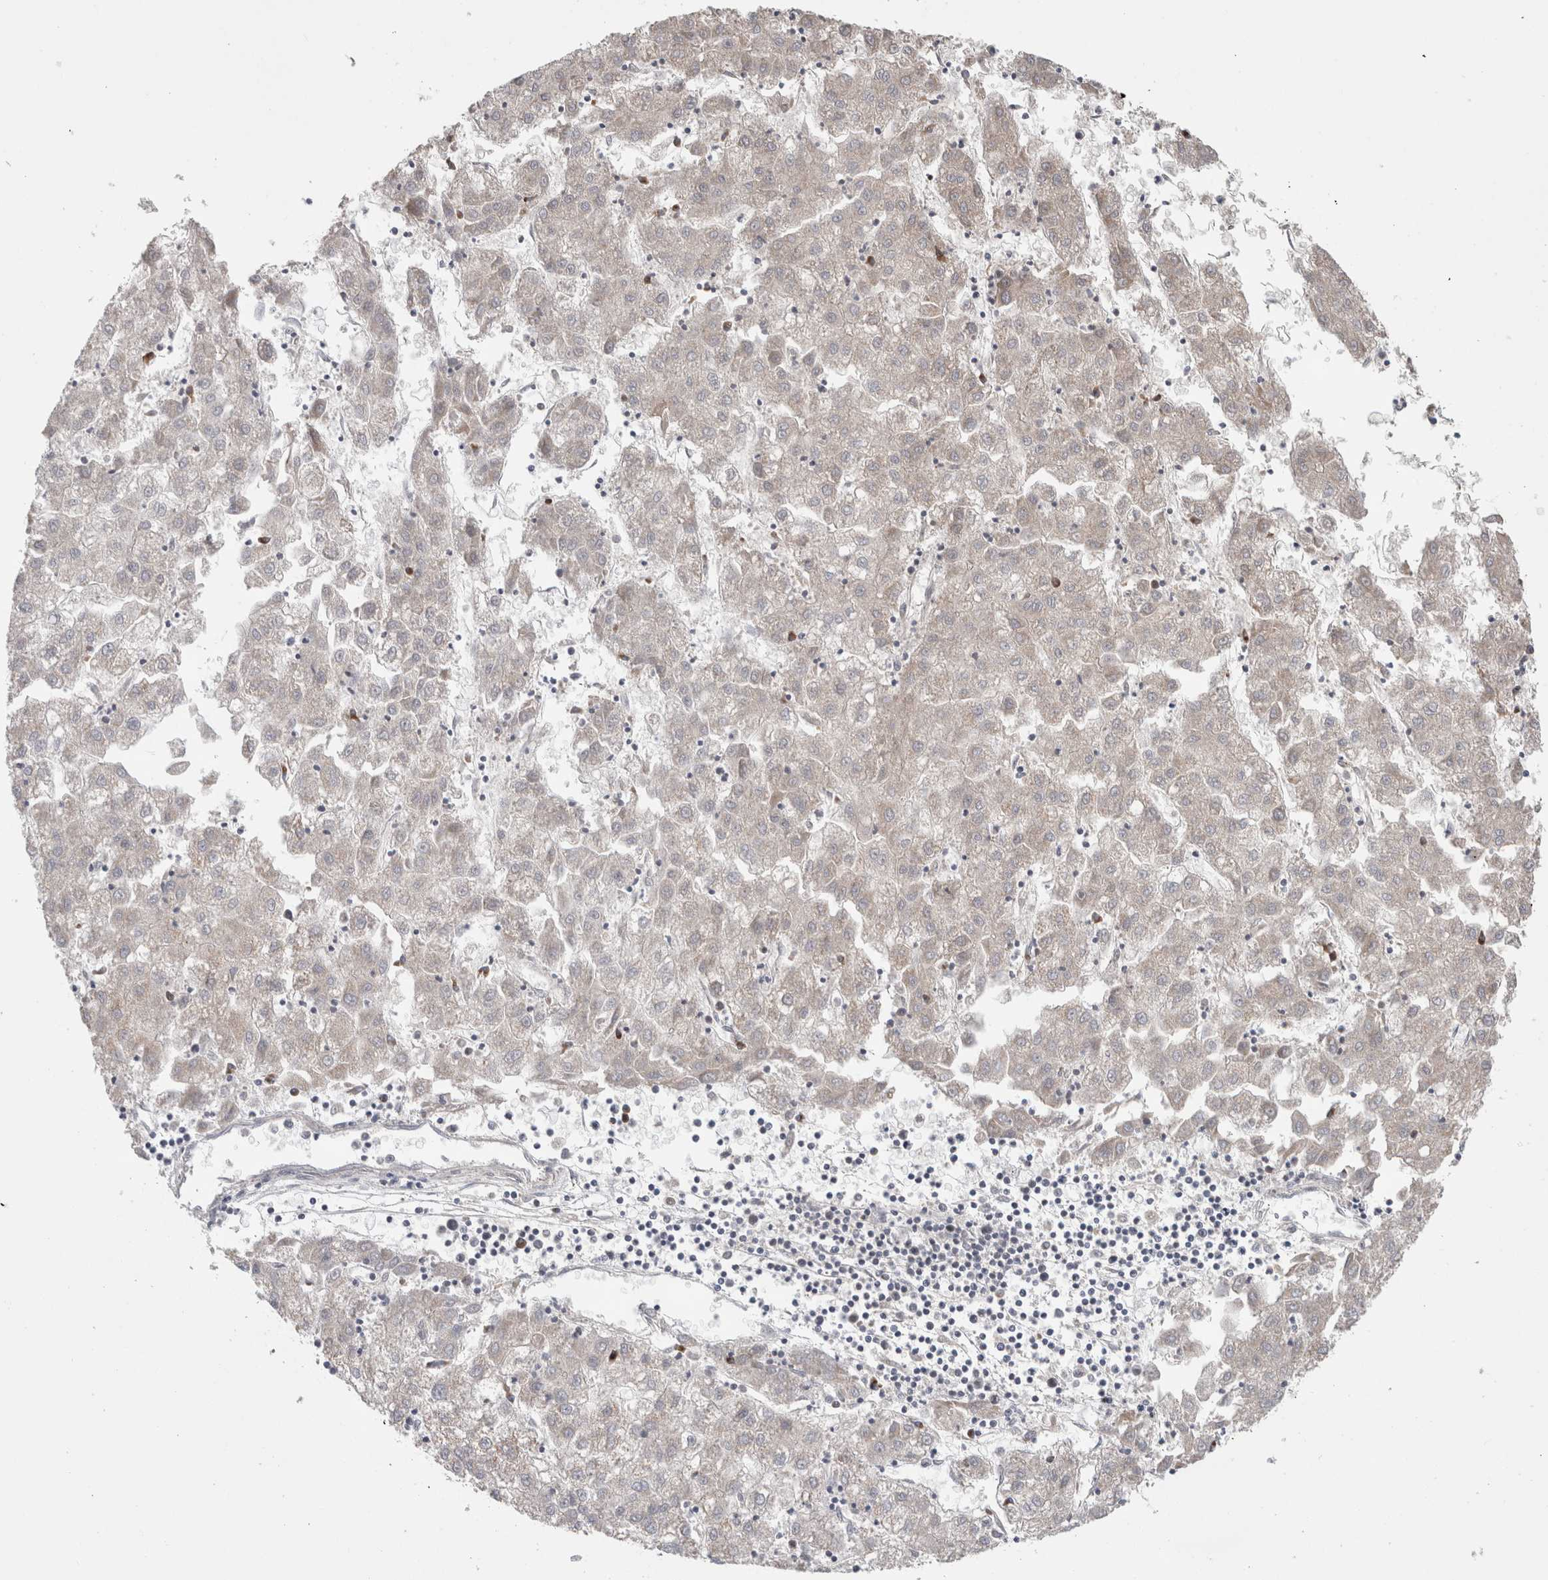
{"staining": {"intensity": "weak", "quantity": "<25%", "location": "cytoplasmic/membranous"}, "tissue": "liver cancer", "cell_type": "Tumor cells", "image_type": "cancer", "snomed": [{"axis": "morphology", "description": "Carcinoma, Hepatocellular, NOS"}, {"axis": "topography", "description": "Liver"}], "caption": "An immunohistochemistry image of liver cancer (hepatocellular carcinoma) is shown. There is no staining in tumor cells of liver cancer (hepatocellular carcinoma).", "gene": "TRIM5", "patient": {"sex": "male", "age": 72}}